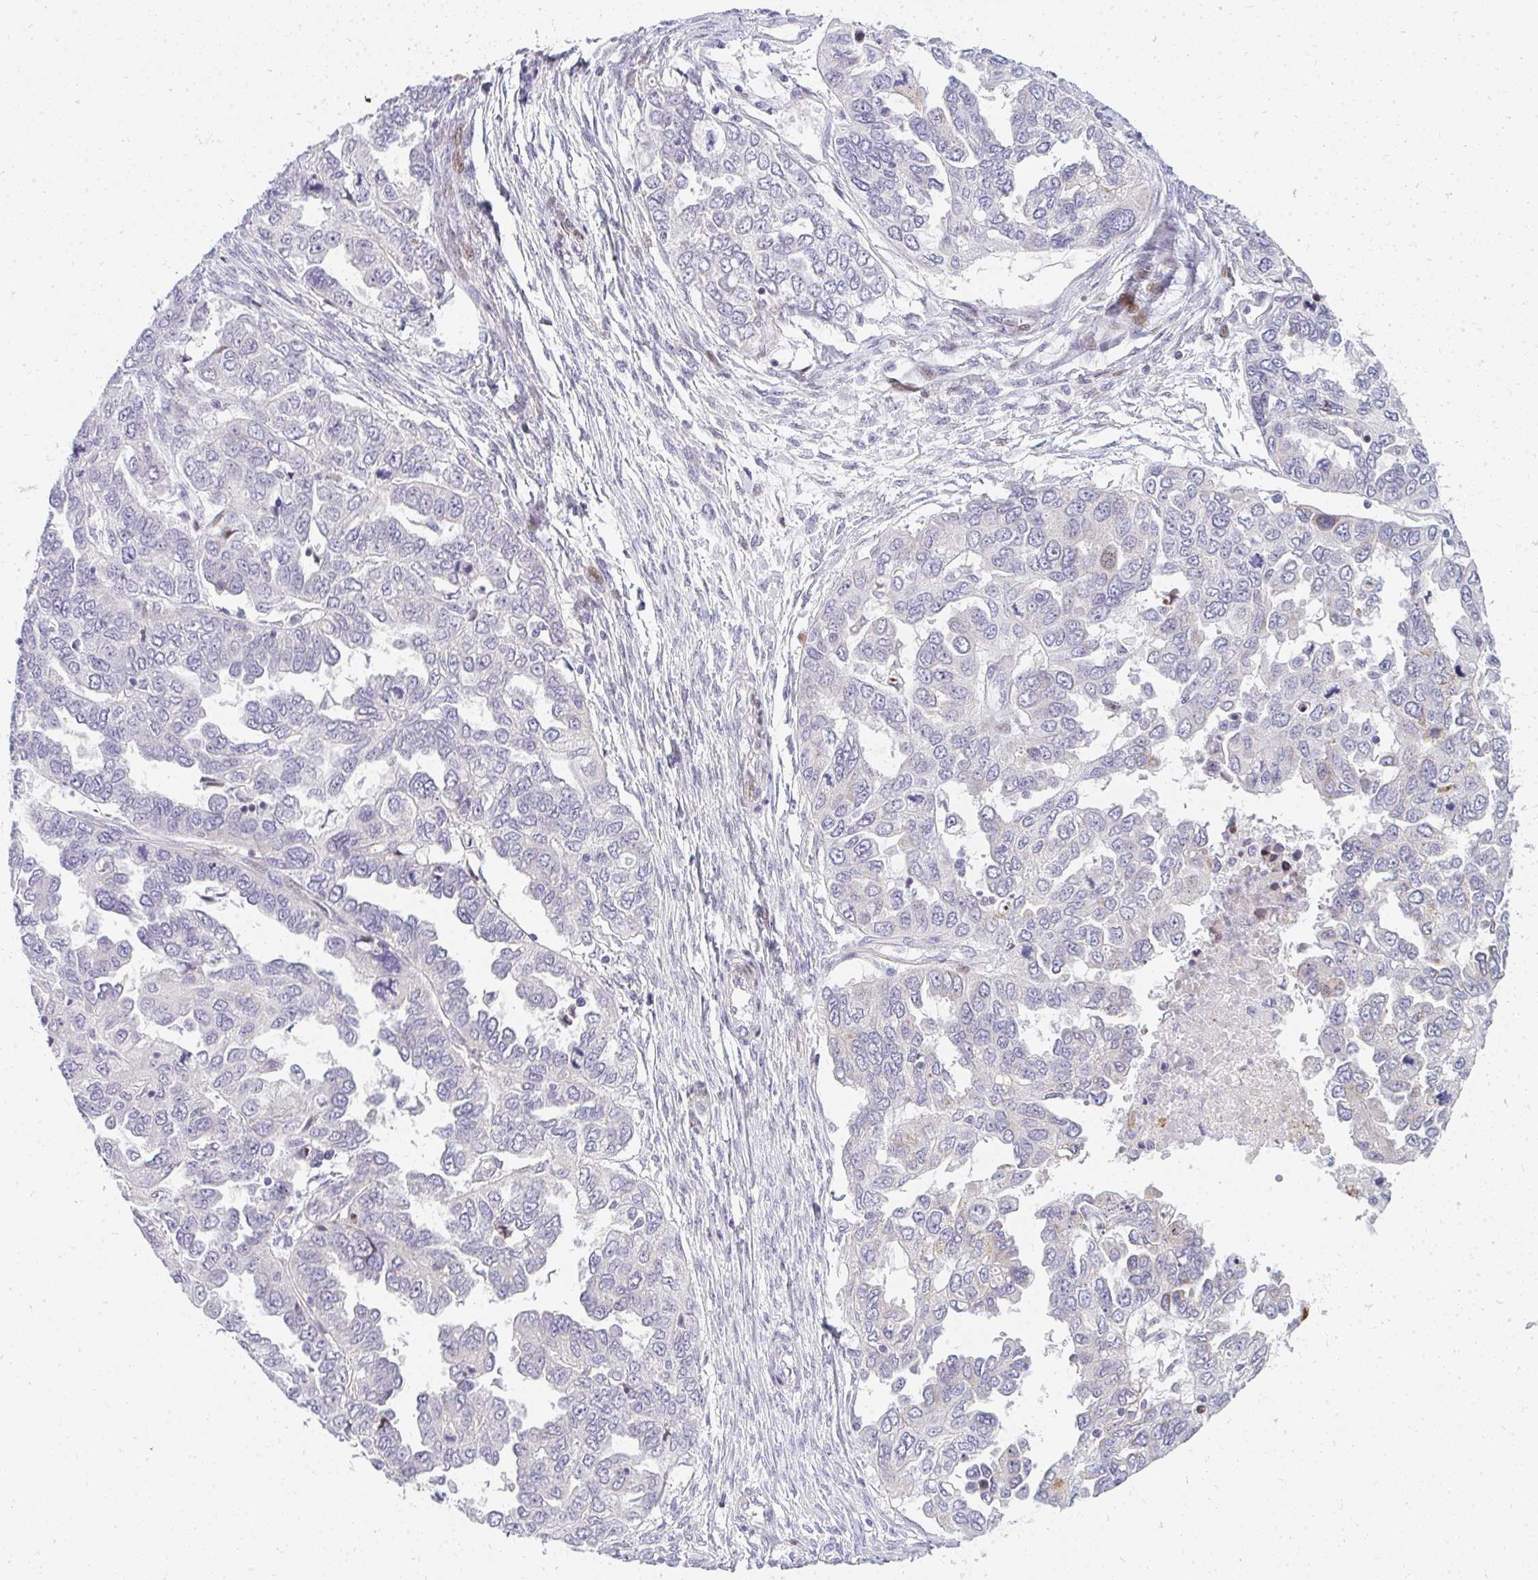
{"staining": {"intensity": "negative", "quantity": "none", "location": "none"}, "tissue": "ovarian cancer", "cell_type": "Tumor cells", "image_type": "cancer", "snomed": [{"axis": "morphology", "description": "Cystadenocarcinoma, serous, NOS"}, {"axis": "topography", "description": "Ovary"}], "caption": "Tumor cells are negative for protein expression in human serous cystadenocarcinoma (ovarian).", "gene": "PLA2G5", "patient": {"sex": "female", "age": 53}}